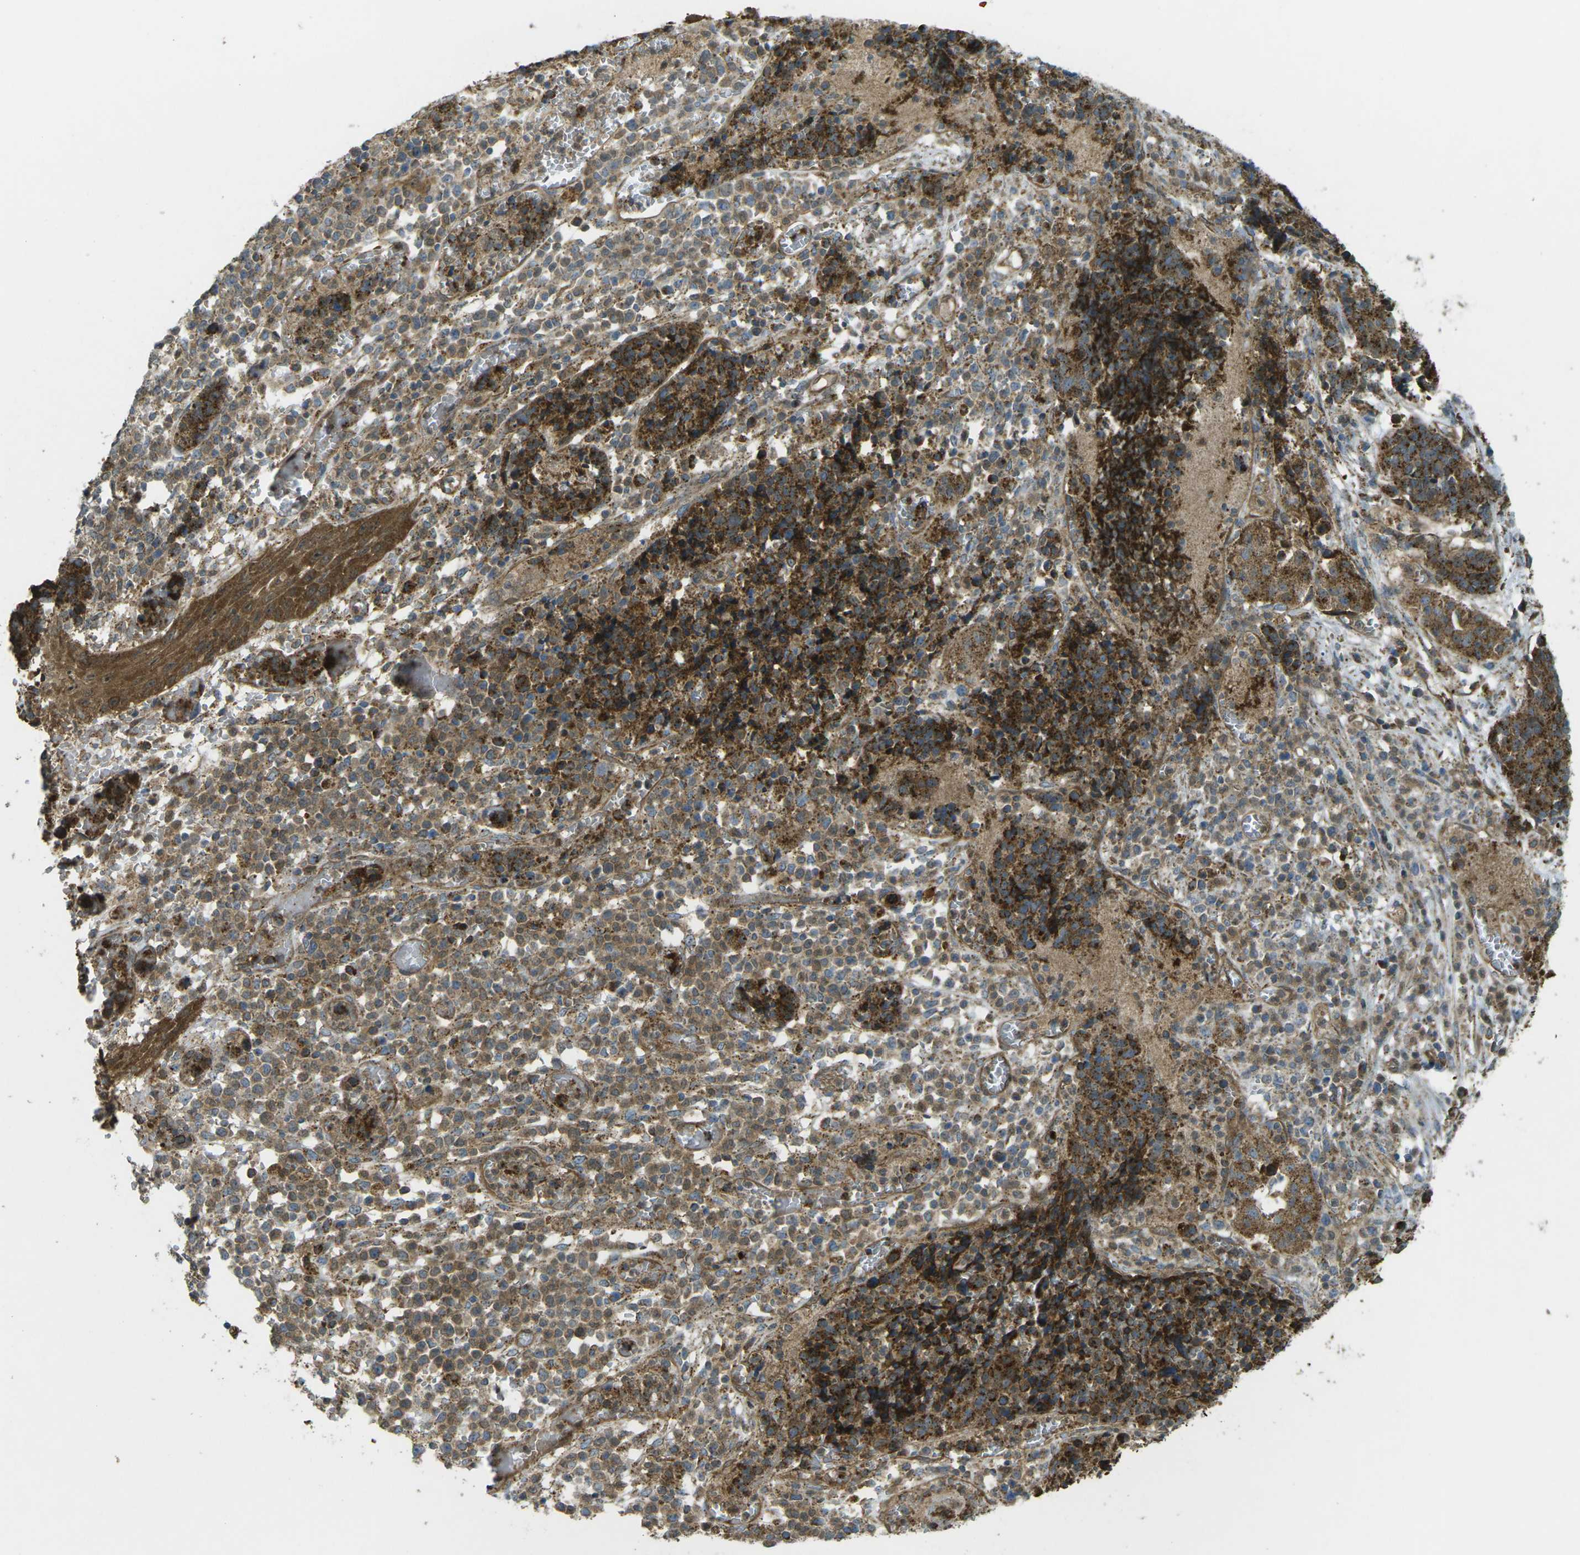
{"staining": {"intensity": "strong", "quantity": ">75%", "location": "cytoplasmic/membranous"}, "tissue": "cervical cancer", "cell_type": "Tumor cells", "image_type": "cancer", "snomed": [{"axis": "morphology", "description": "Squamous cell carcinoma, NOS"}, {"axis": "topography", "description": "Cervix"}], "caption": "Cervical cancer (squamous cell carcinoma) stained with a protein marker shows strong staining in tumor cells.", "gene": "CHMP3", "patient": {"sex": "female", "age": 35}}